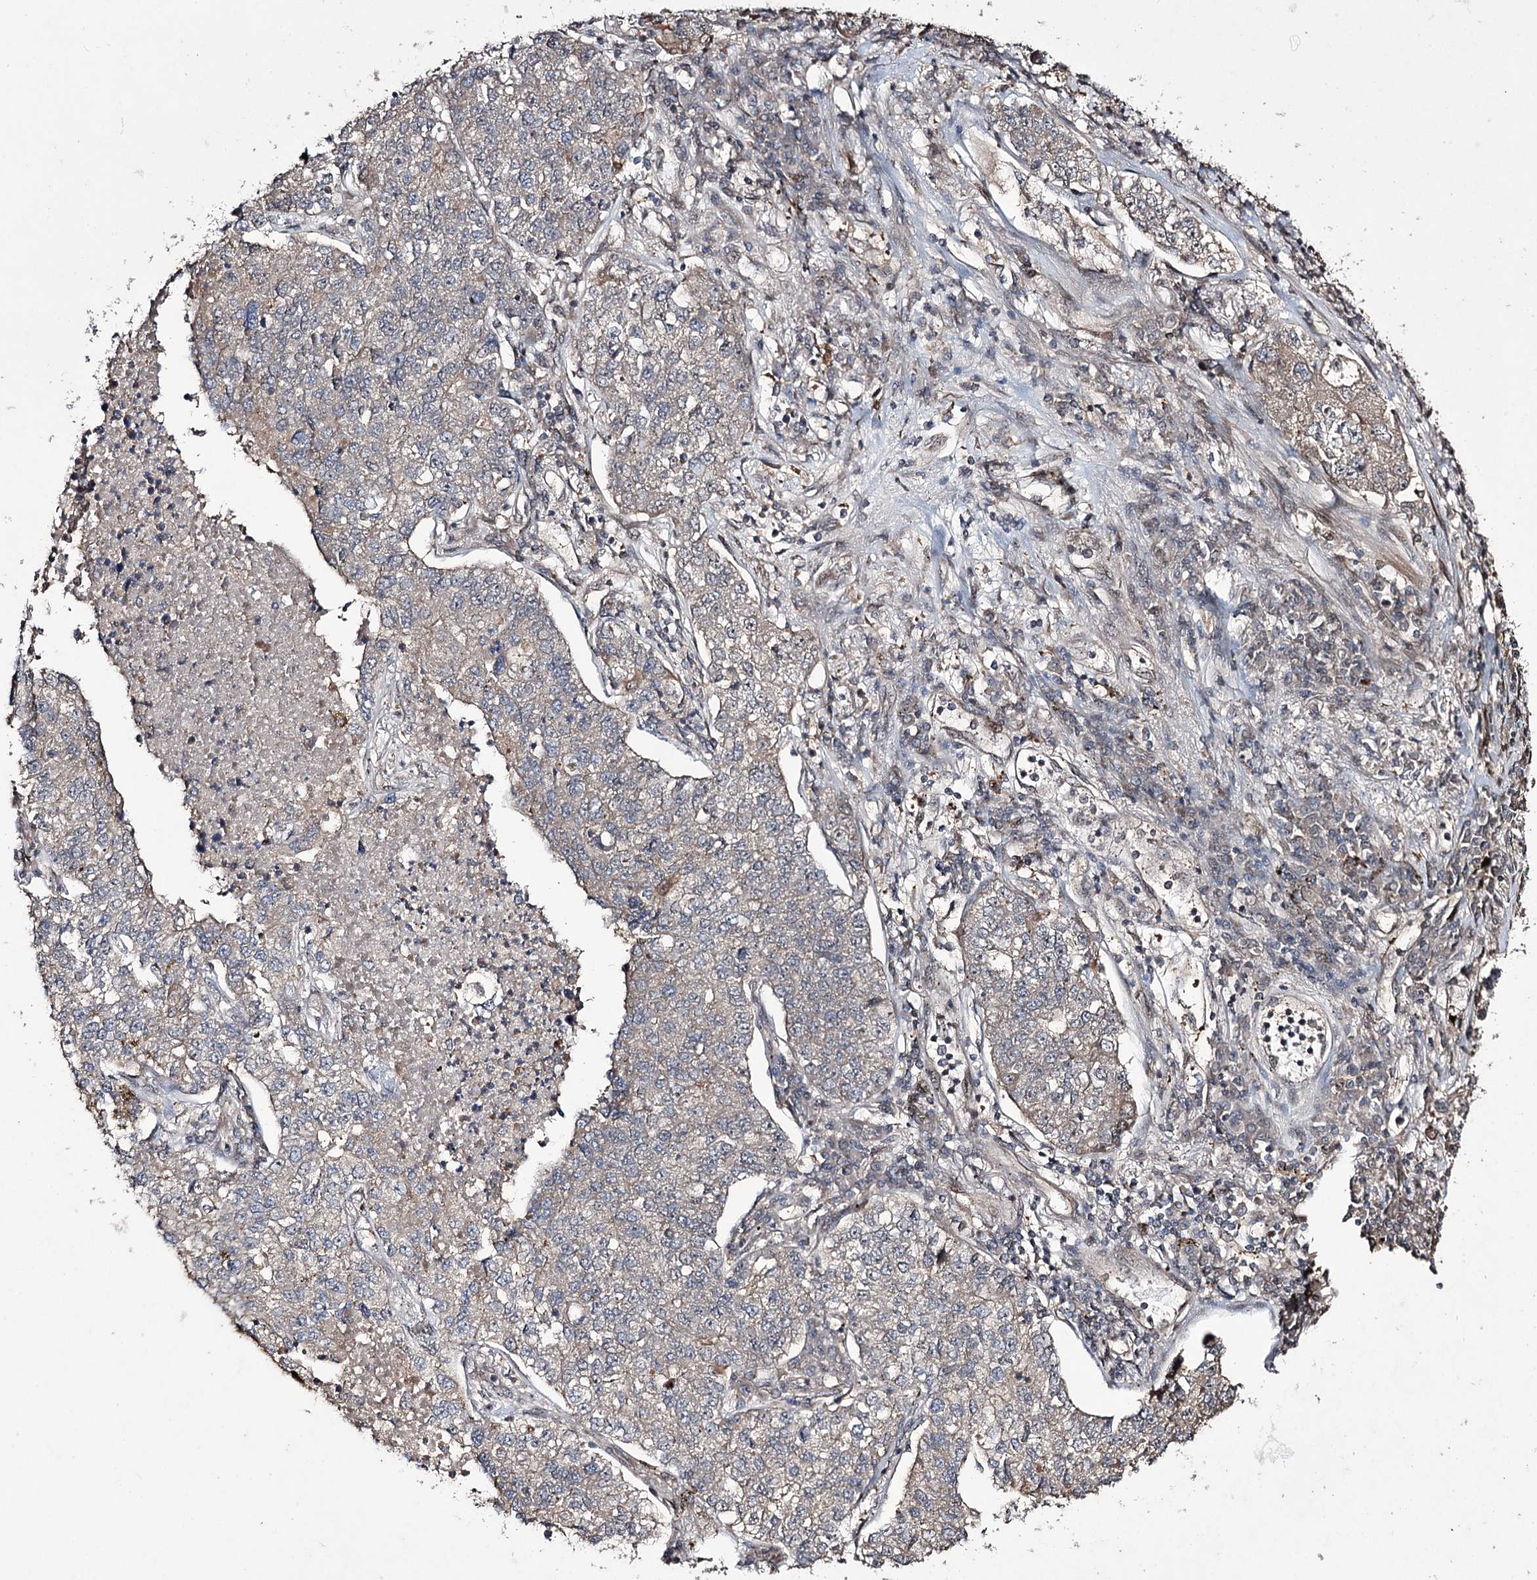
{"staining": {"intensity": "negative", "quantity": "none", "location": "none"}, "tissue": "lung cancer", "cell_type": "Tumor cells", "image_type": "cancer", "snomed": [{"axis": "morphology", "description": "Adenocarcinoma, NOS"}, {"axis": "topography", "description": "Lung"}], "caption": "Lung cancer (adenocarcinoma) was stained to show a protein in brown. There is no significant expression in tumor cells.", "gene": "CPNE8", "patient": {"sex": "male", "age": 49}}